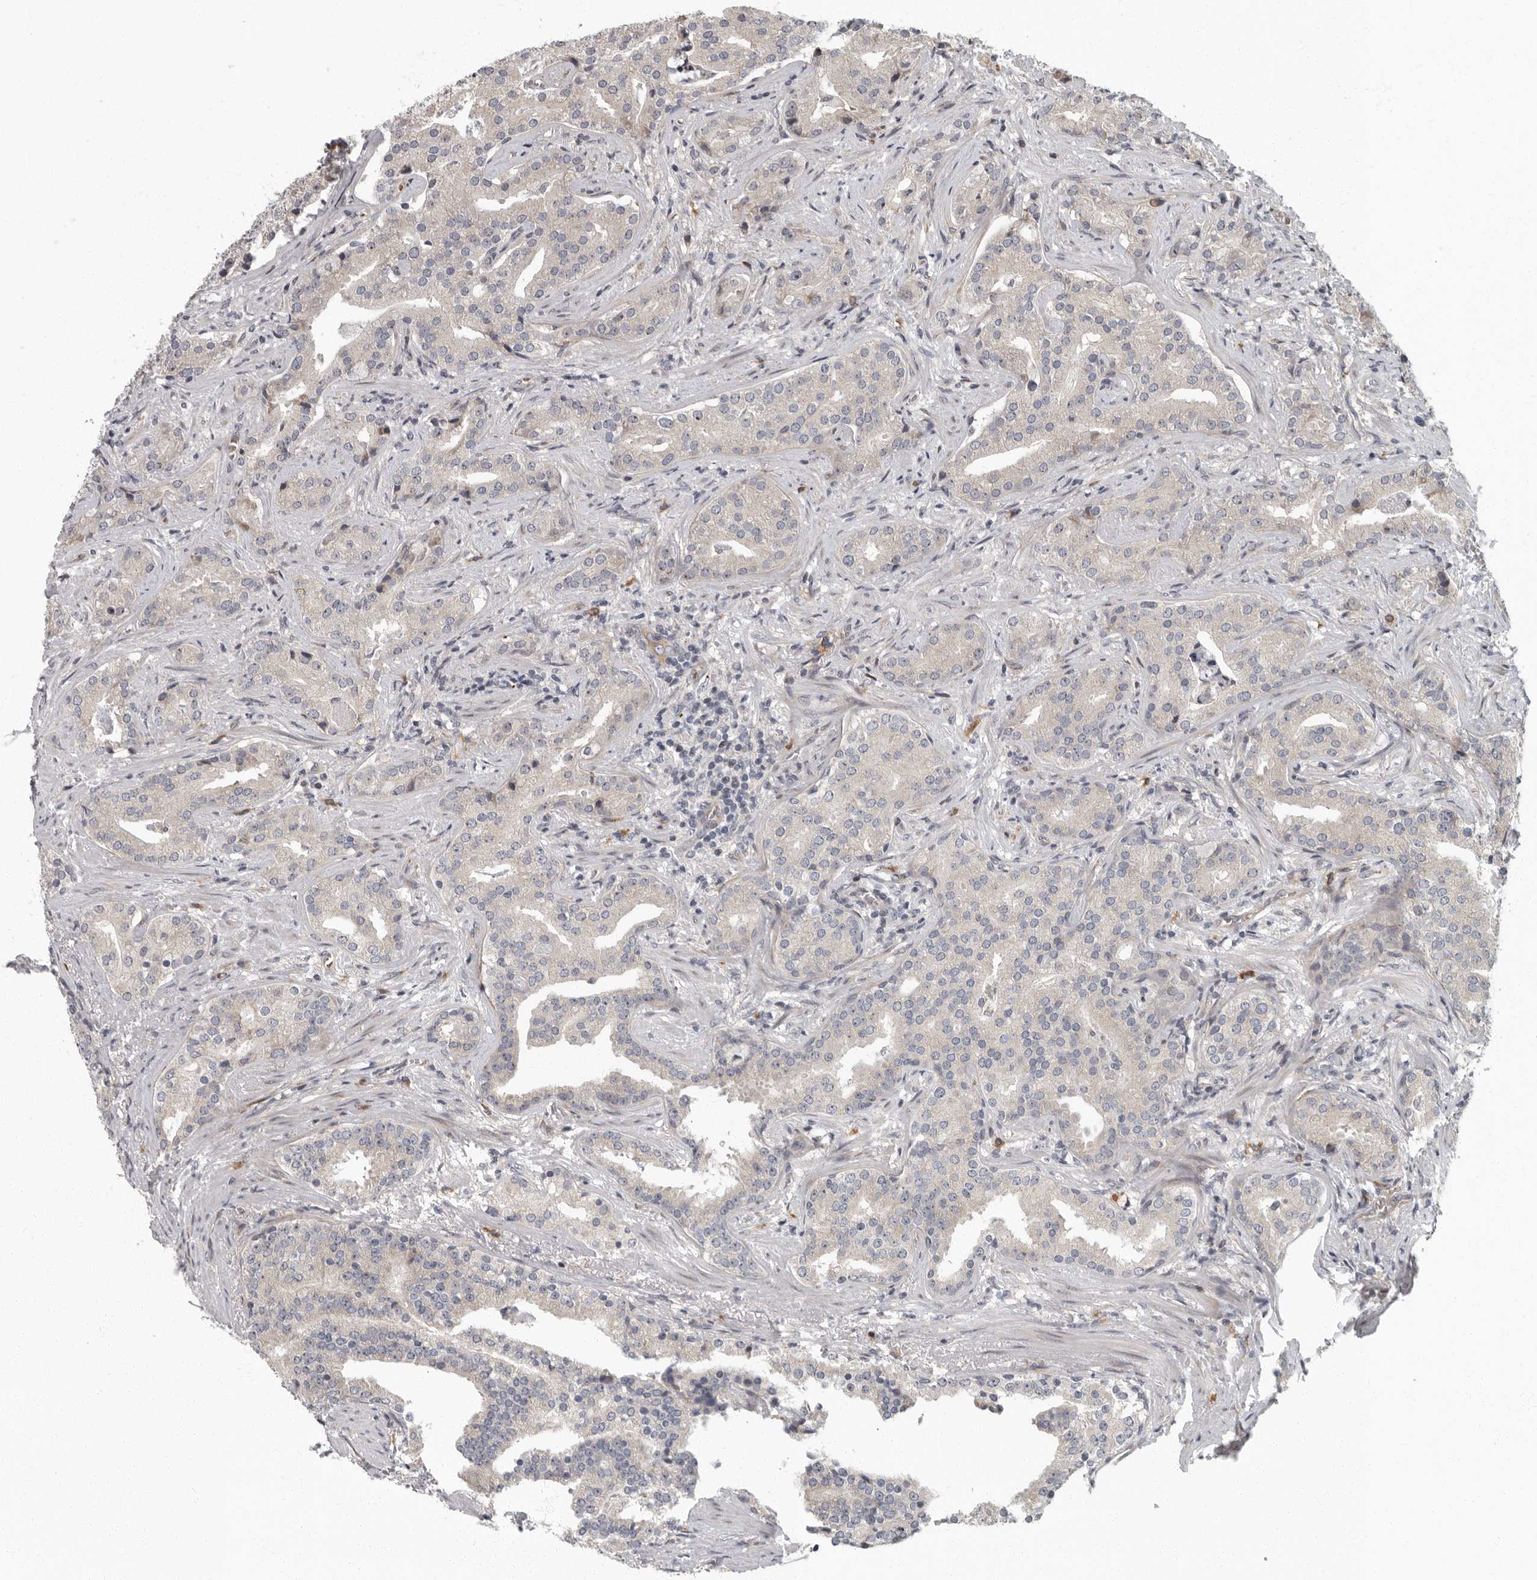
{"staining": {"intensity": "negative", "quantity": "none", "location": "none"}, "tissue": "prostate cancer", "cell_type": "Tumor cells", "image_type": "cancer", "snomed": [{"axis": "morphology", "description": "Adenocarcinoma, Low grade"}, {"axis": "topography", "description": "Prostate"}], "caption": "Tumor cells show no significant protein expression in prostate adenocarcinoma (low-grade).", "gene": "PDCD11", "patient": {"sex": "male", "age": 67}}